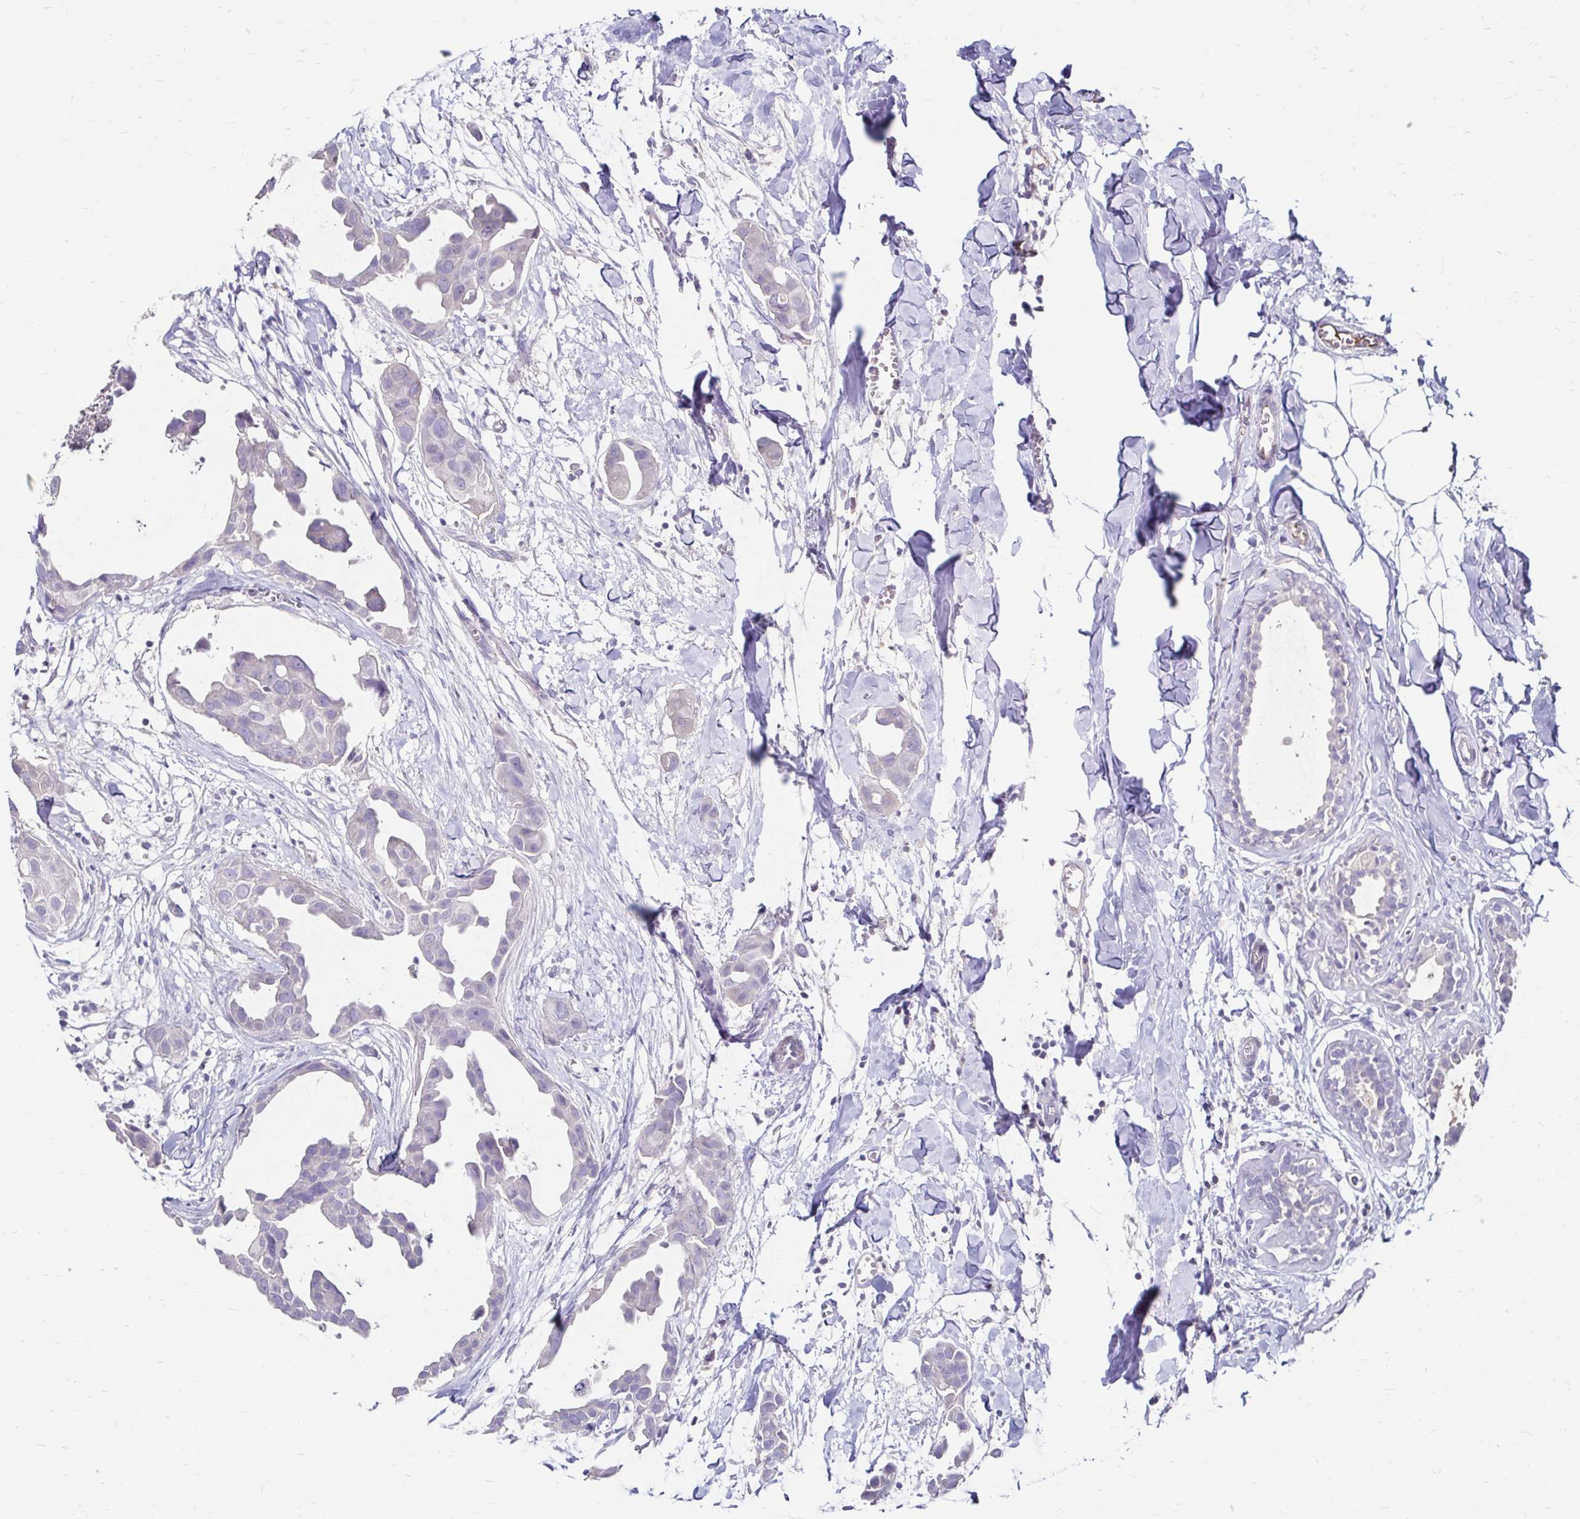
{"staining": {"intensity": "negative", "quantity": "none", "location": "none"}, "tissue": "breast cancer", "cell_type": "Tumor cells", "image_type": "cancer", "snomed": [{"axis": "morphology", "description": "Duct carcinoma"}, {"axis": "topography", "description": "Breast"}], "caption": "This image is of breast cancer stained with immunohistochemistry to label a protein in brown with the nuclei are counter-stained blue. There is no expression in tumor cells. (DAB immunohistochemistry (IHC), high magnification).", "gene": "SCG3", "patient": {"sex": "female", "age": 38}}